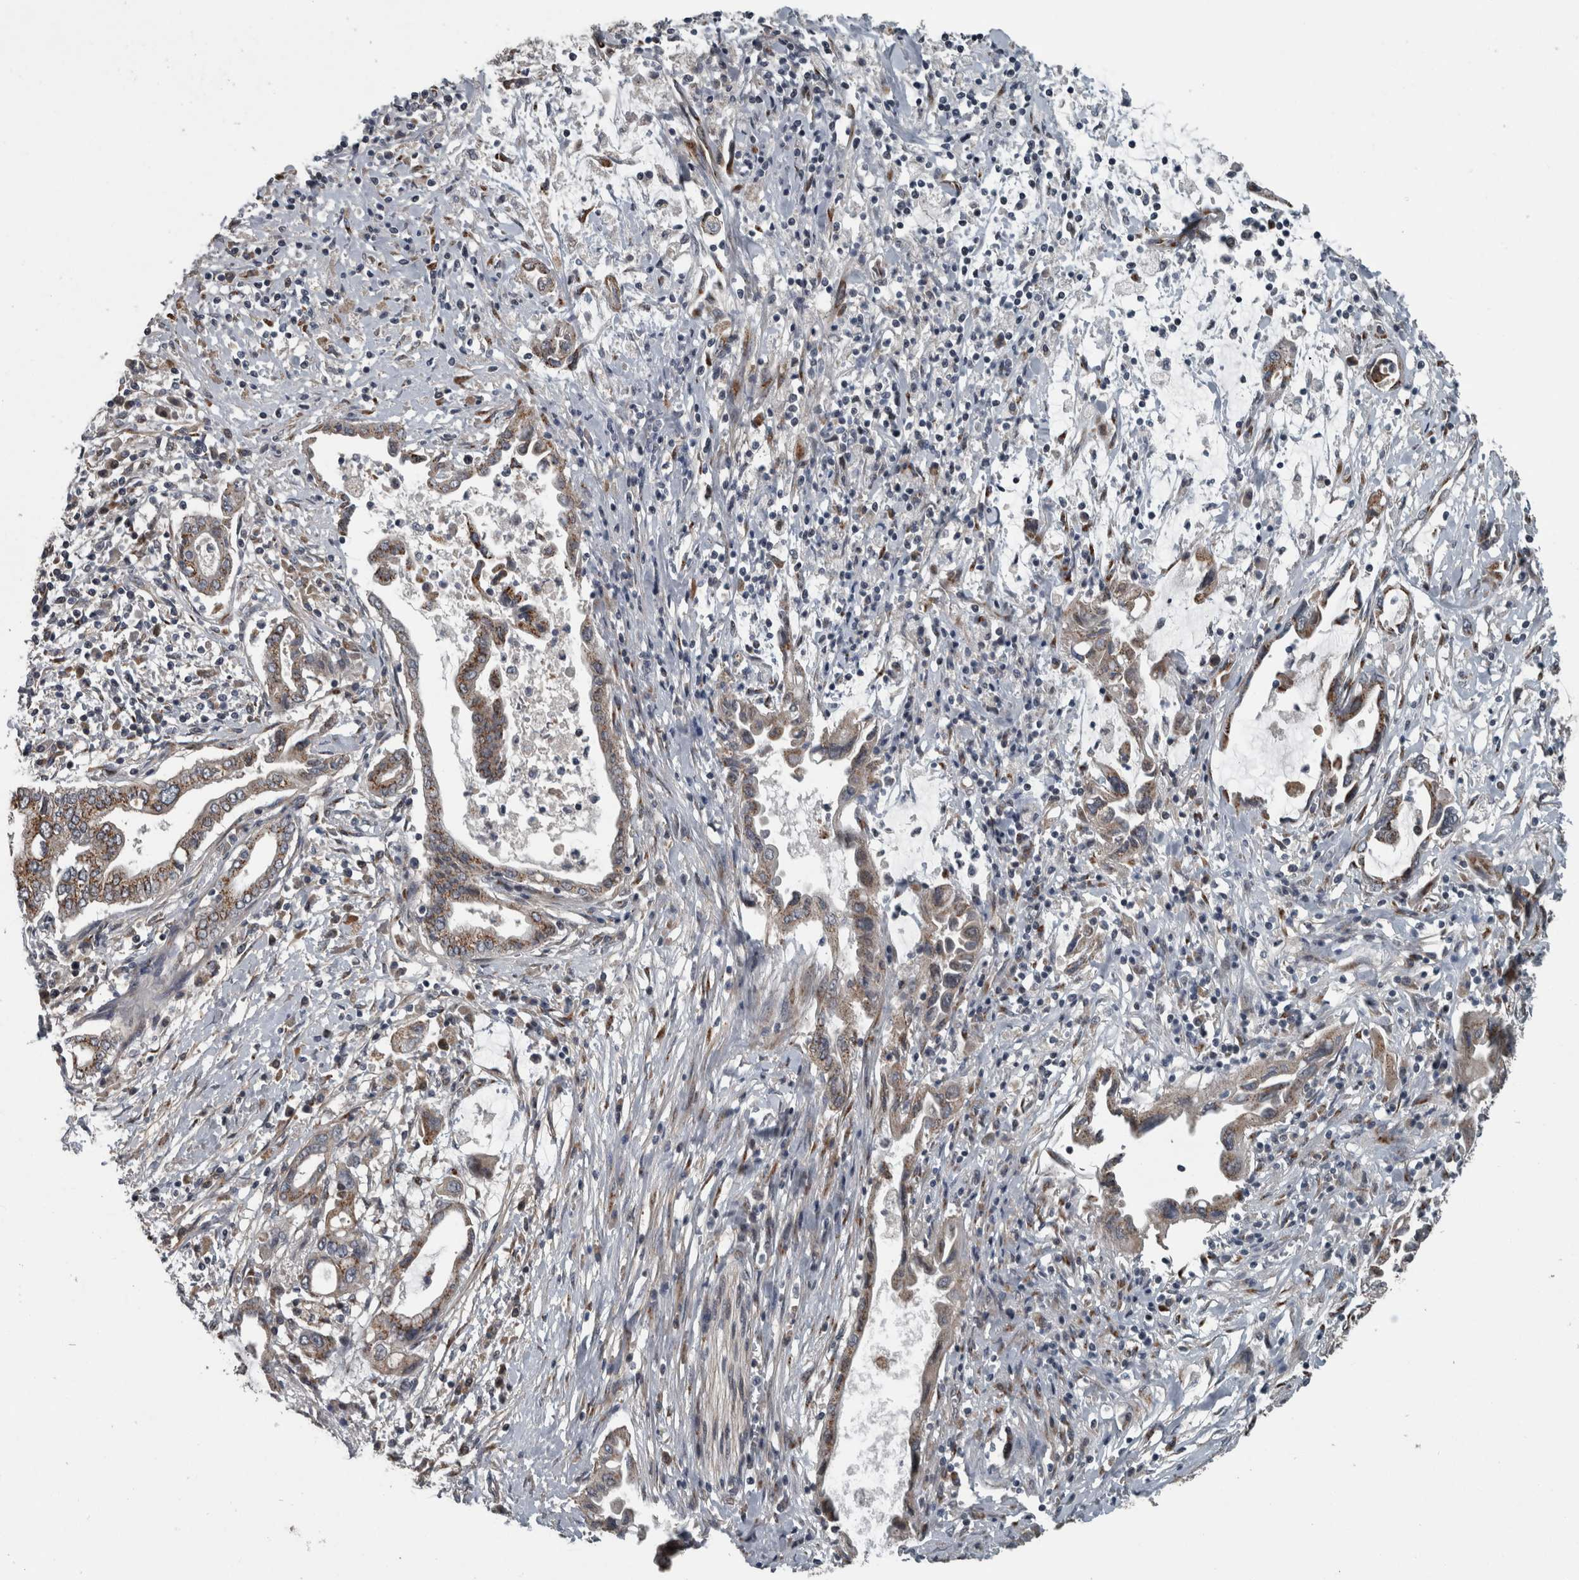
{"staining": {"intensity": "moderate", "quantity": ">75%", "location": "cytoplasmic/membranous"}, "tissue": "pancreatic cancer", "cell_type": "Tumor cells", "image_type": "cancer", "snomed": [{"axis": "morphology", "description": "Adenocarcinoma, NOS"}, {"axis": "topography", "description": "Pancreas"}], "caption": "Protein expression by immunohistochemistry (IHC) shows moderate cytoplasmic/membranous staining in about >75% of tumor cells in pancreatic cancer (adenocarcinoma).", "gene": "ZNF345", "patient": {"sex": "female", "age": 57}}